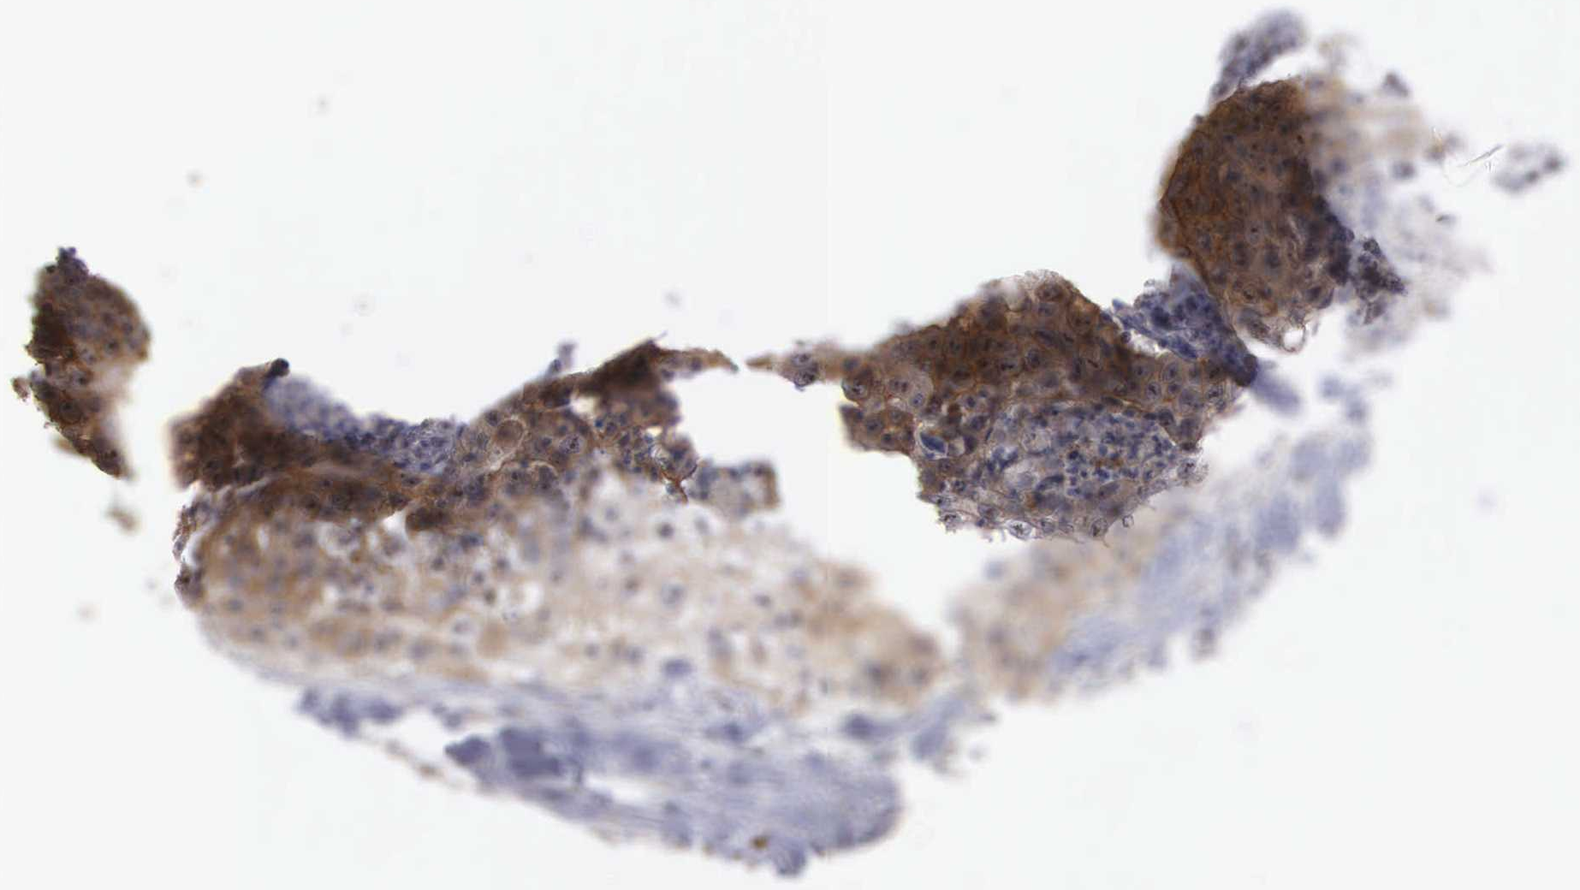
{"staining": {"intensity": "weak", "quantity": "<25%", "location": "cytoplasmic/membranous"}, "tissue": "lung cancer", "cell_type": "Tumor cells", "image_type": "cancer", "snomed": [{"axis": "morphology", "description": "Squamous cell carcinoma, NOS"}, {"axis": "topography", "description": "Lung"}], "caption": "Immunohistochemistry of lung cancer exhibits no positivity in tumor cells.", "gene": "AMN", "patient": {"sex": "male", "age": 64}}